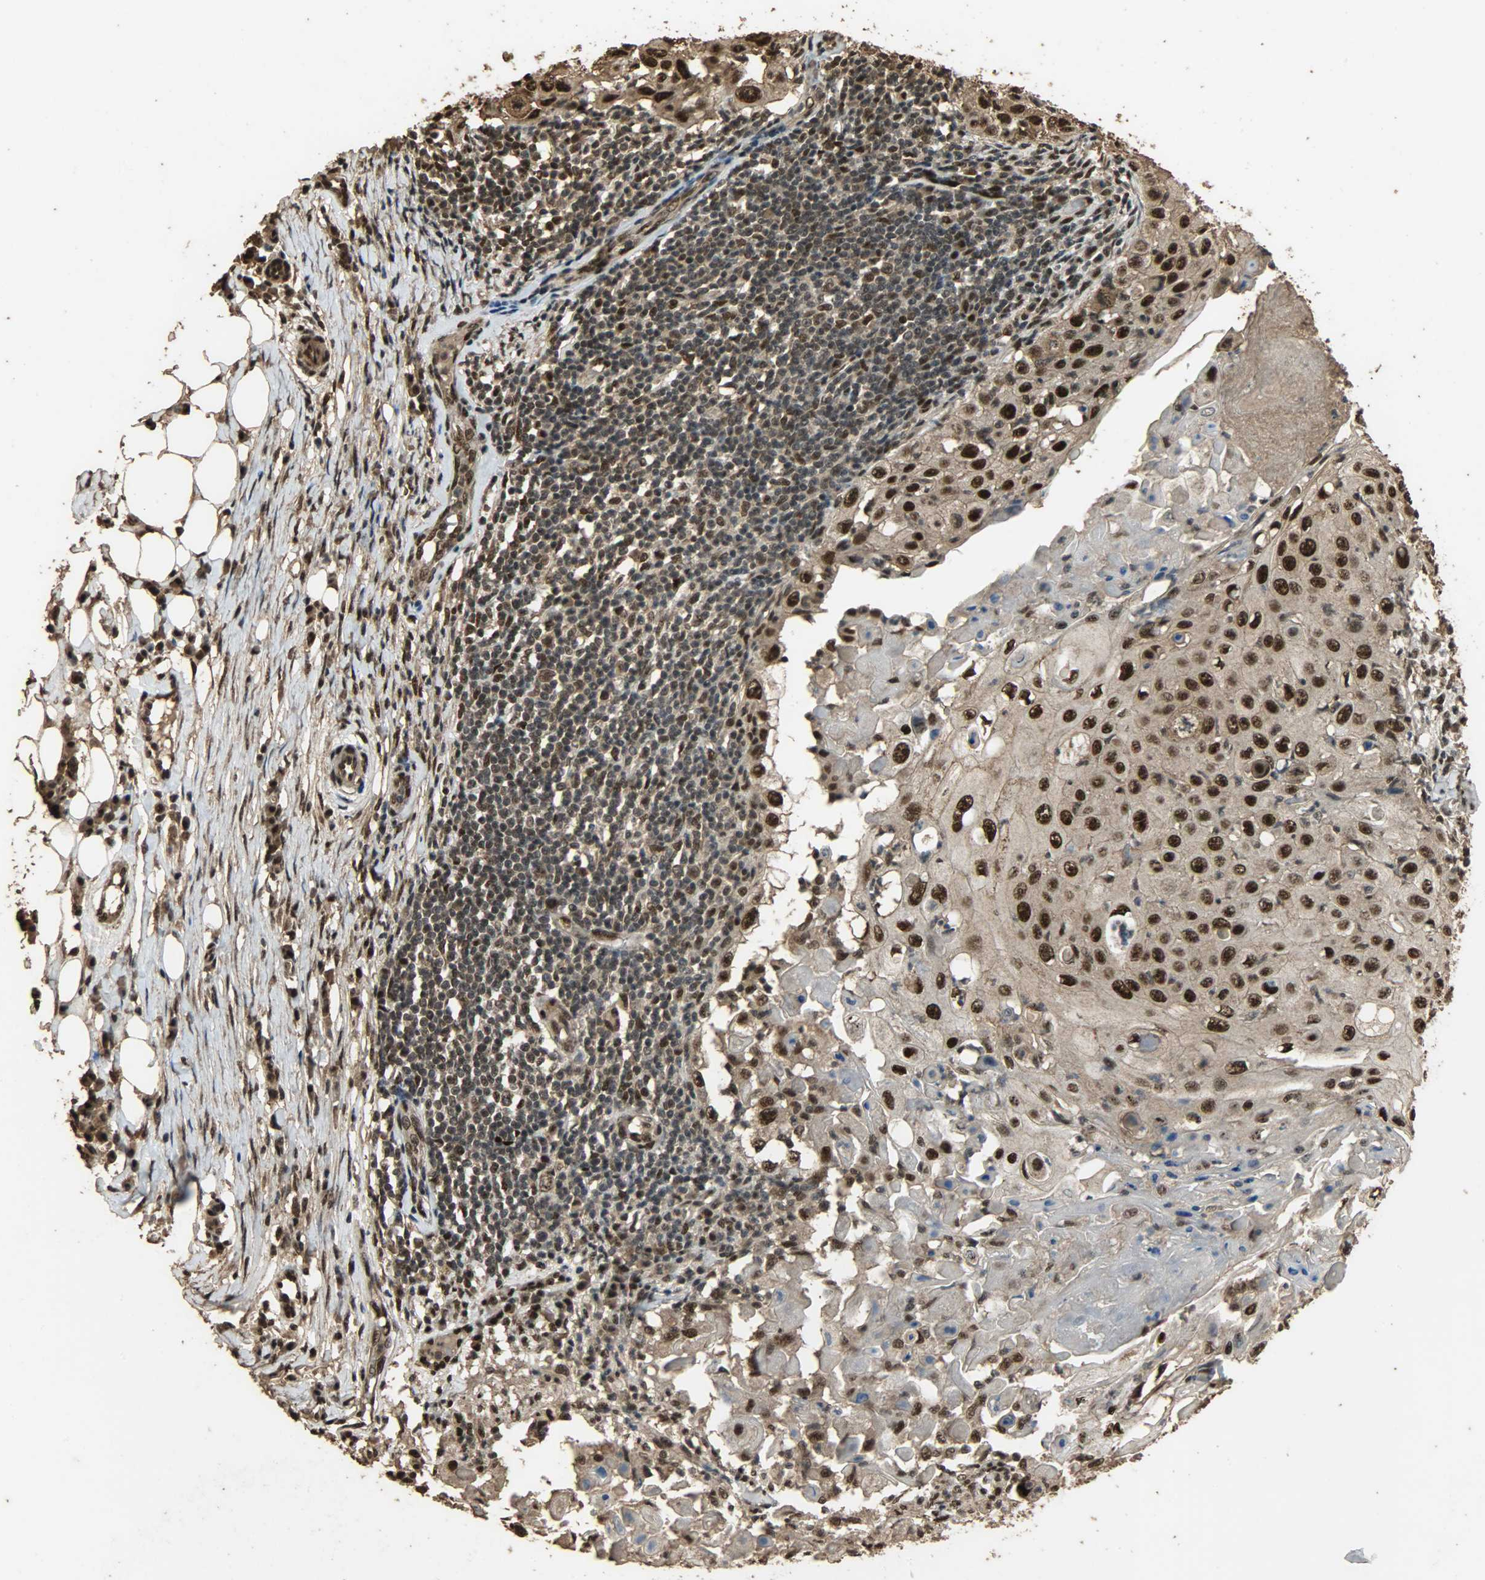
{"staining": {"intensity": "strong", "quantity": ">75%", "location": "cytoplasmic/membranous,nuclear"}, "tissue": "skin cancer", "cell_type": "Tumor cells", "image_type": "cancer", "snomed": [{"axis": "morphology", "description": "Squamous cell carcinoma, NOS"}, {"axis": "topography", "description": "Skin"}], "caption": "Protein staining of skin cancer (squamous cell carcinoma) tissue reveals strong cytoplasmic/membranous and nuclear positivity in approximately >75% of tumor cells.", "gene": "CCNT2", "patient": {"sex": "male", "age": 86}}